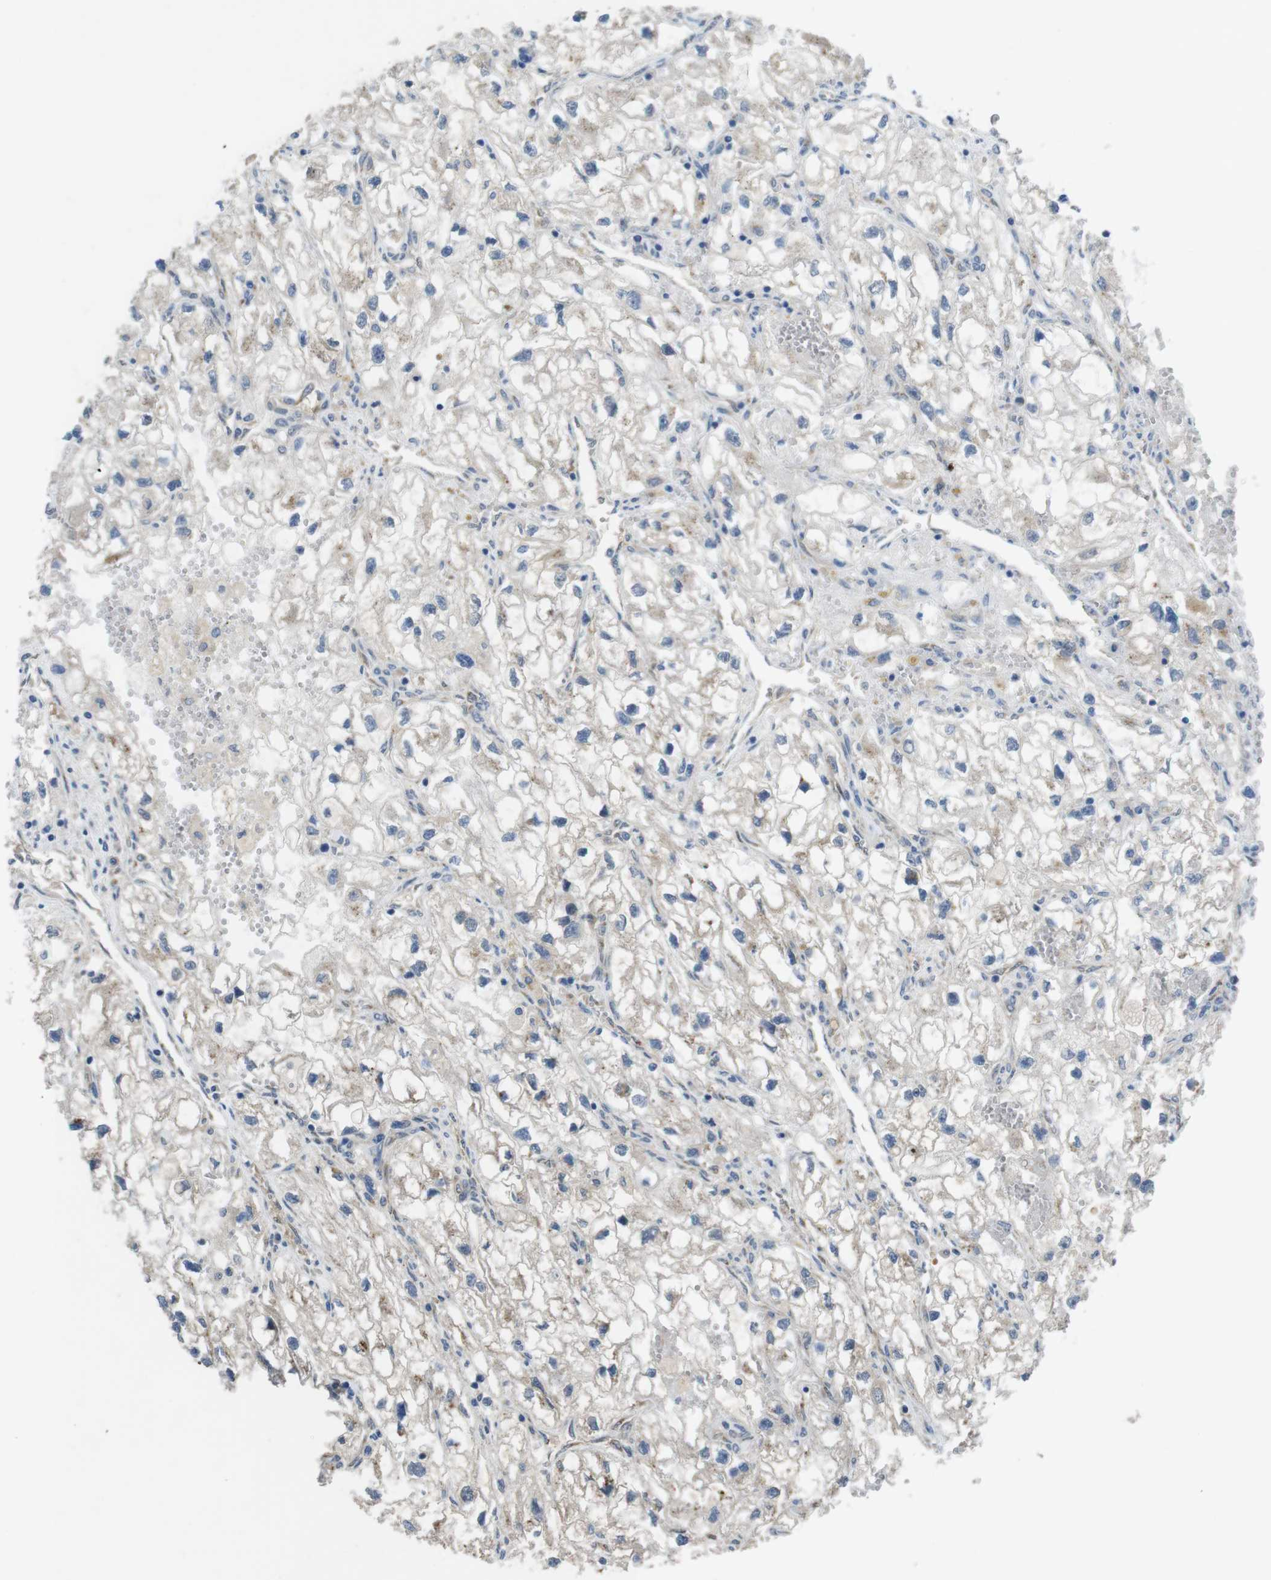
{"staining": {"intensity": "negative", "quantity": "none", "location": "none"}, "tissue": "renal cancer", "cell_type": "Tumor cells", "image_type": "cancer", "snomed": [{"axis": "morphology", "description": "Adenocarcinoma, NOS"}, {"axis": "topography", "description": "Kidney"}], "caption": "Tumor cells are negative for brown protein staining in renal adenocarcinoma.", "gene": "RAB6A", "patient": {"sex": "female", "age": 70}}